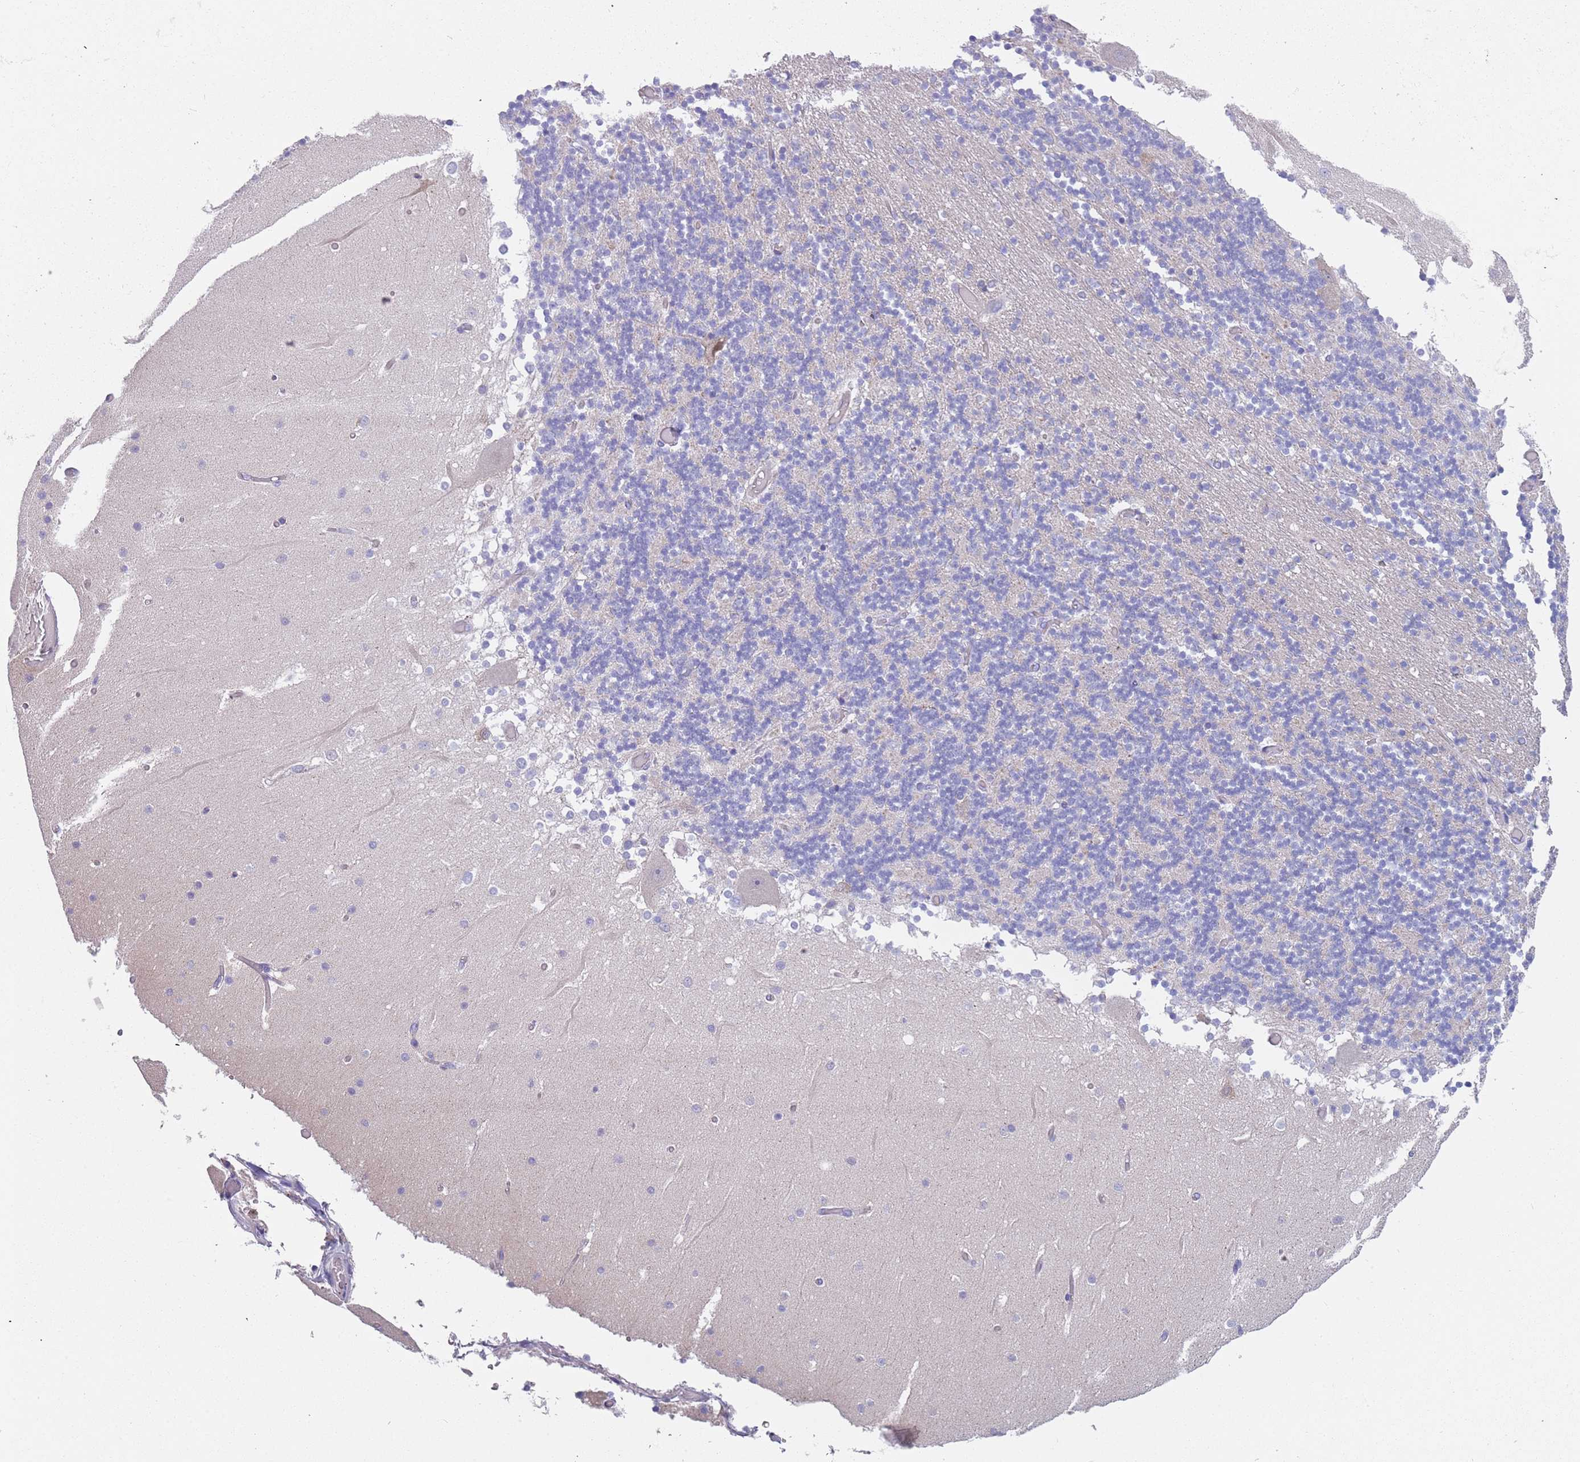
{"staining": {"intensity": "negative", "quantity": "none", "location": "none"}, "tissue": "cerebellum", "cell_type": "Cells in granular layer", "image_type": "normal", "snomed": [{"axis": "morphology", "description": "Normal tissue, NOS"}, {"axis": "topography", "description": "Cerebellum"}], "caption": "This is a micrograph of IHC staining of unremarkable cerebellum, which shows no positivity in cells in granular layer. (DAB immunohistochemistry (IHC) with hematoxylin counter stain).", "gene": "TYW1B", "patient": {"sex": "female", "age": 28}}